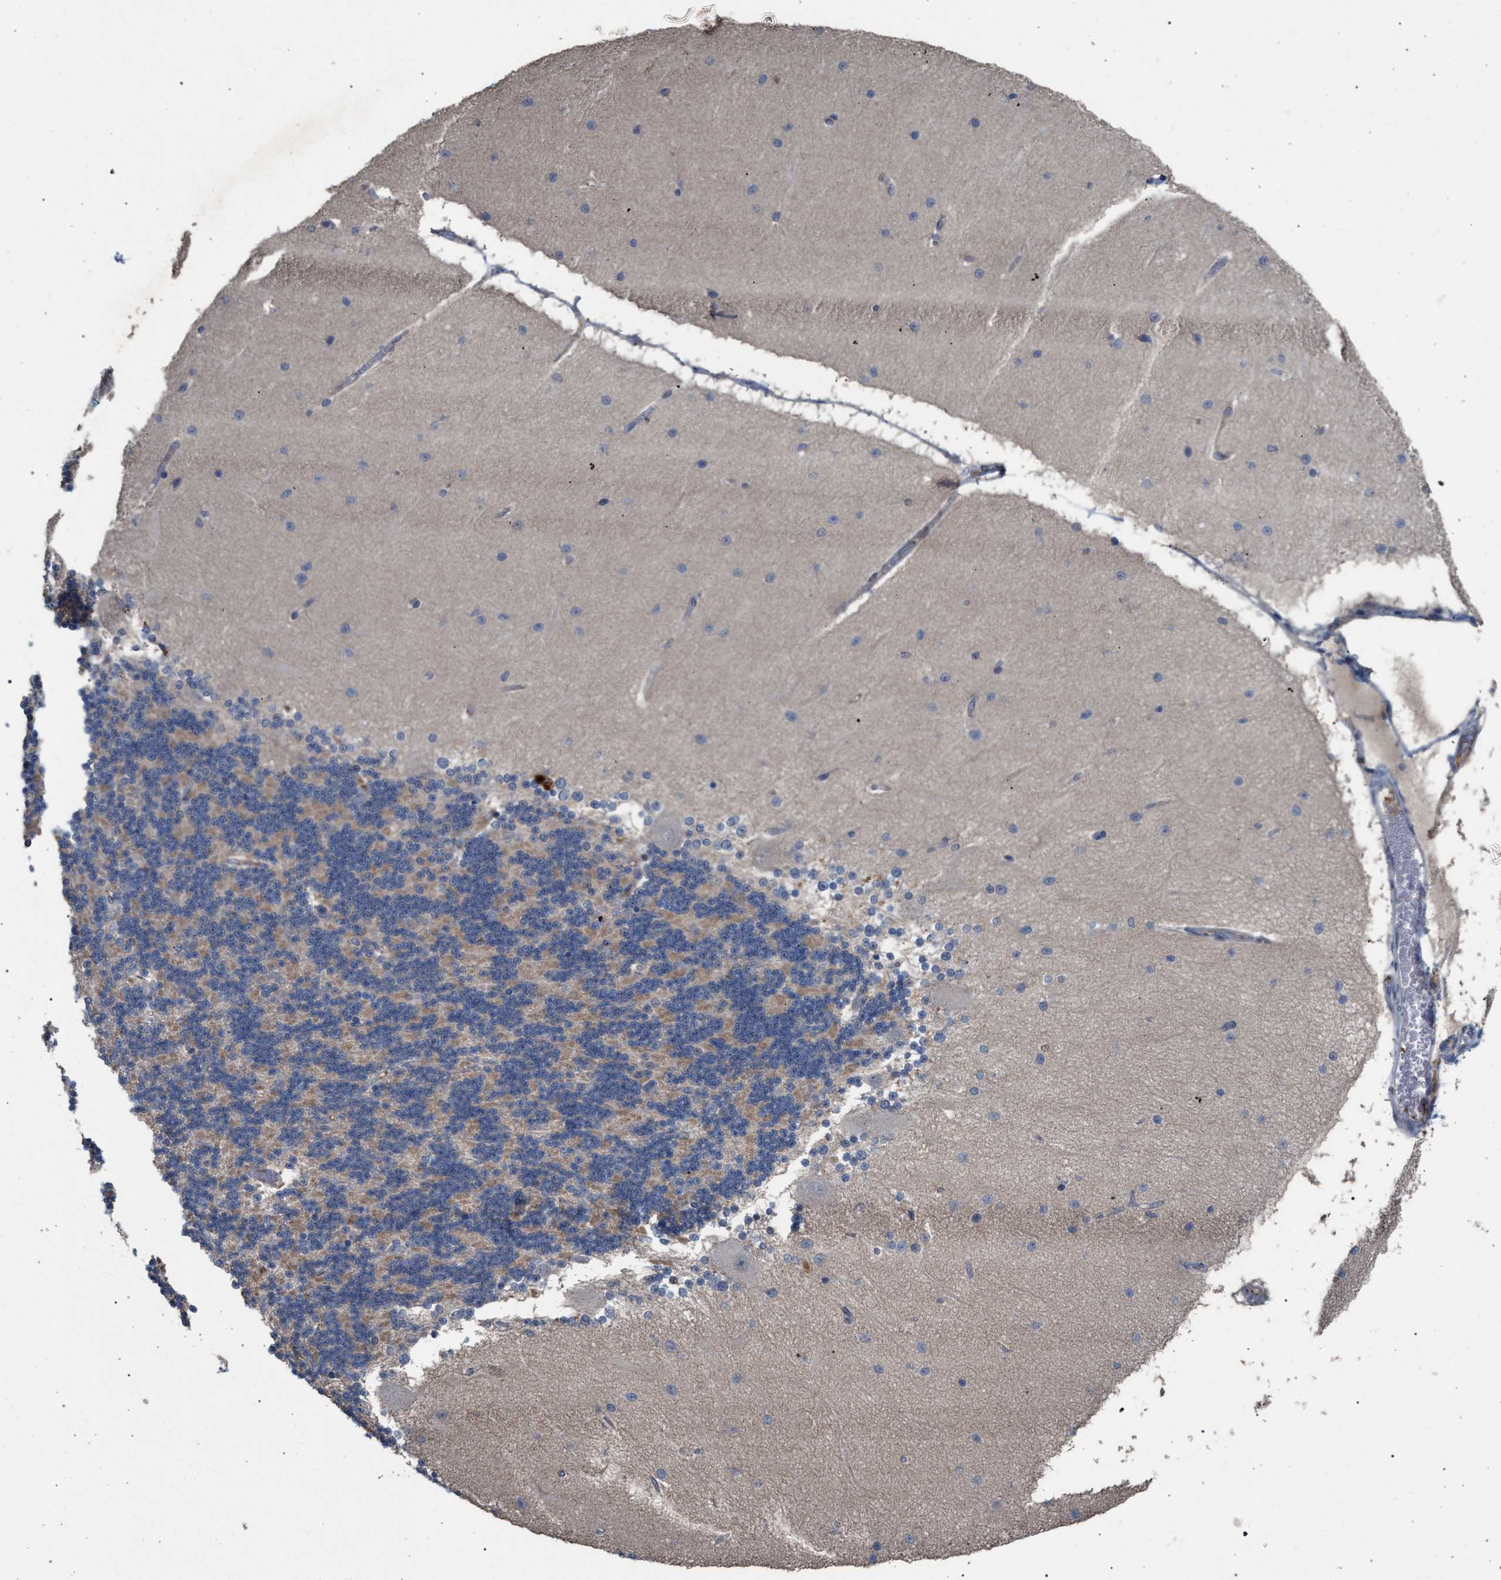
{"staining": {"intensity": "weak", "quantity": ">75%", "location": "cytoplasmic/membranous"}, "tissue": "cerebellum", "cell_type": "Cells in granular layer", "image_type": "normal", "snomed": [{"axis": "morphology", "description": "Normal tissue, NOS"}, {"axis": "topography", "description": "Cerebellum"}], "caption": "Cells in granular layer display weak cytoplasmic/membranous positivity in approximately >75% of cells in benign cerebellum.", "gene": "TECPR1", "patient": {"sex": "female", "age": 54}}